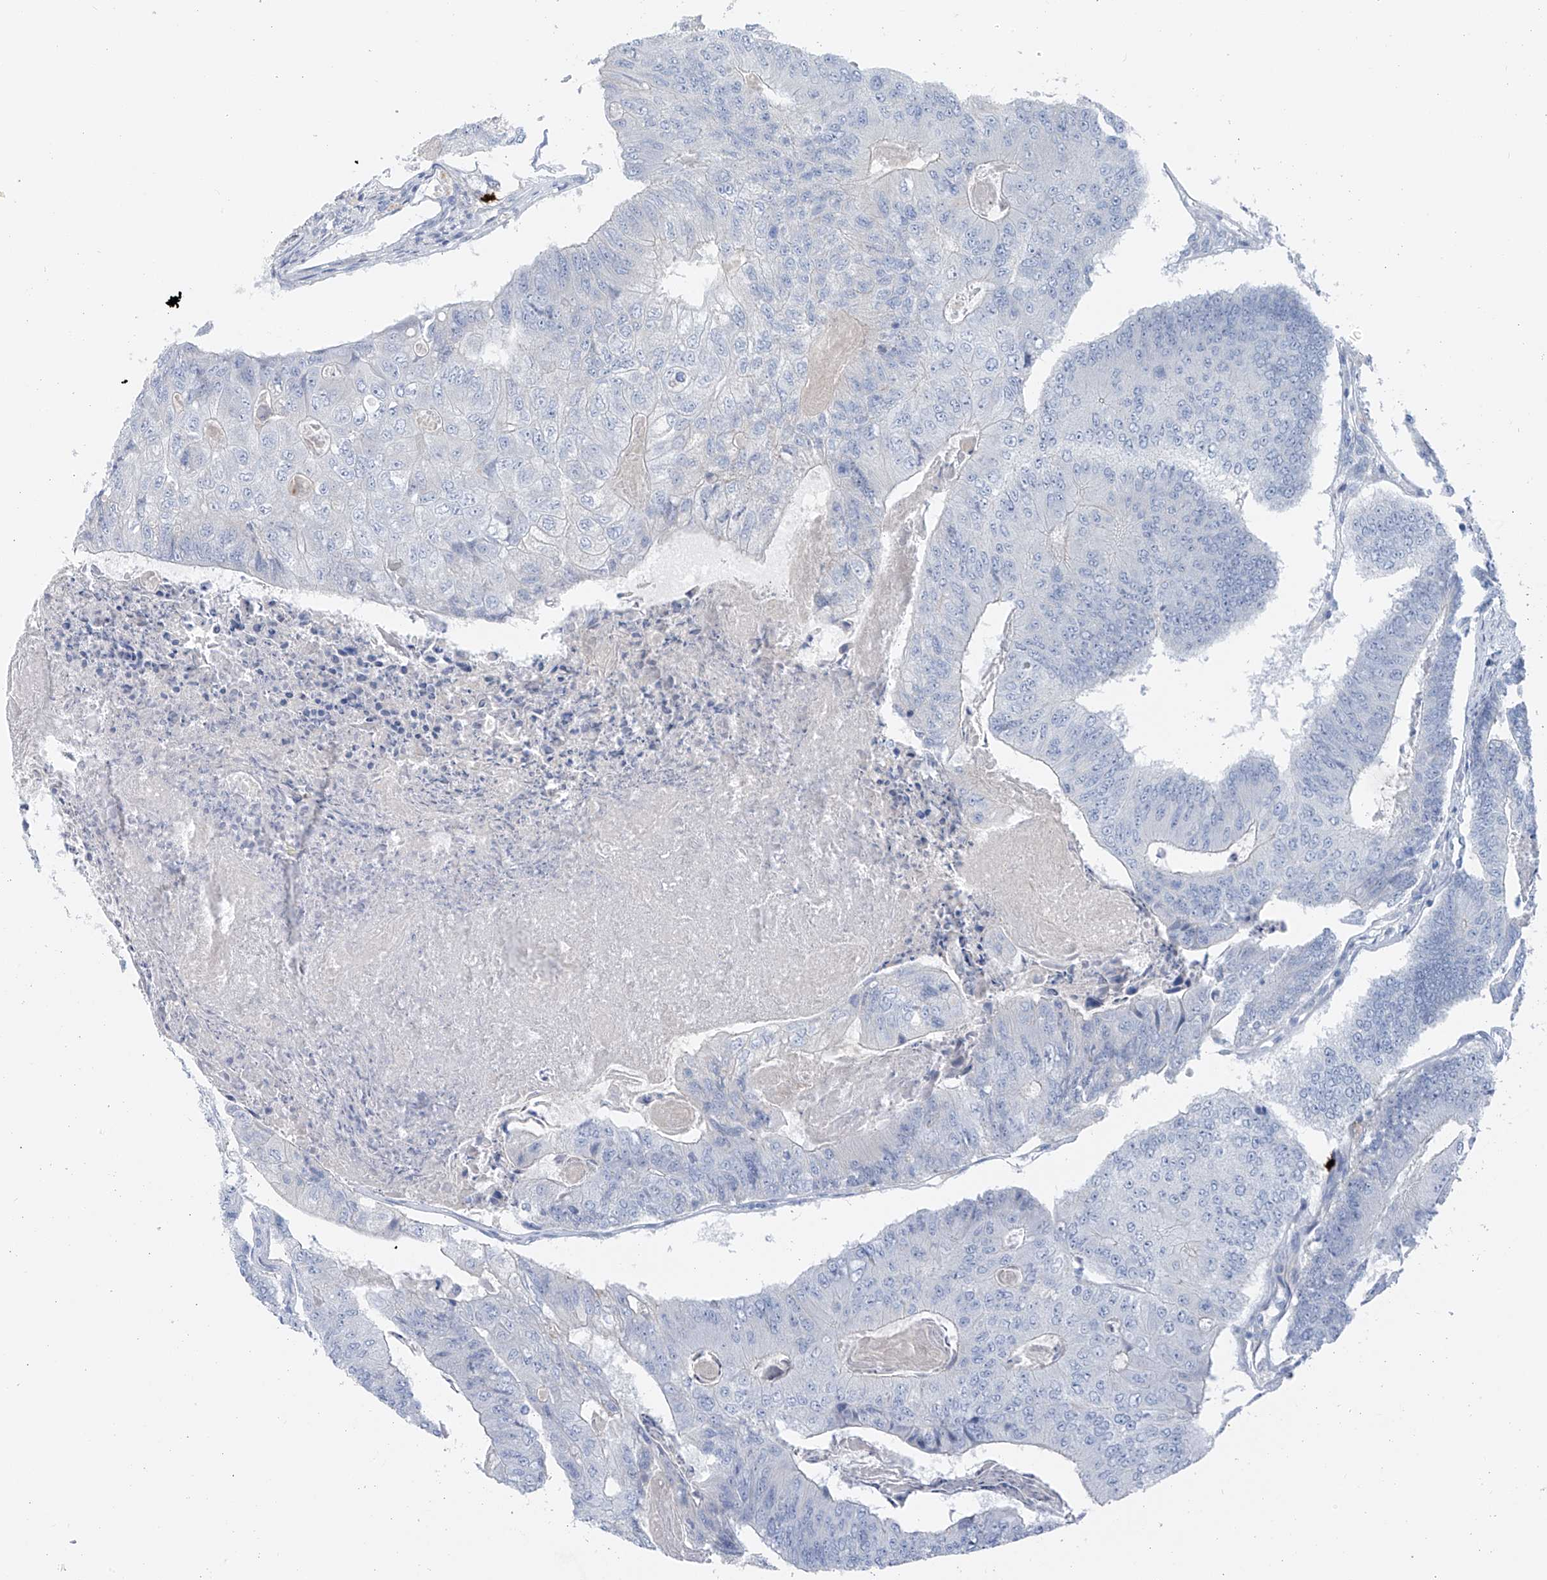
{"staining": {"intensity": "negative", "quantity": "none", "location": "none"}, "tissue": "colorectal cancer", "cell_type": "Tumor cells", "image_type": "cancer", "snomed": [{"axis": "morphology", "description": "Adenocarcinoma, NOS"}, {"axis": "topography", "description": "Colon"}], "caption": "Immunohistochemical staining of adenocarcinoma (colorectal) reveals no significant positivity in tumor cells. (DAB immunohistochemistry (IHC) visualized using brightfield microscopy, high magnification).", "gene": "POMGNT2", "patient": {"sex": "female", "age": 67}}